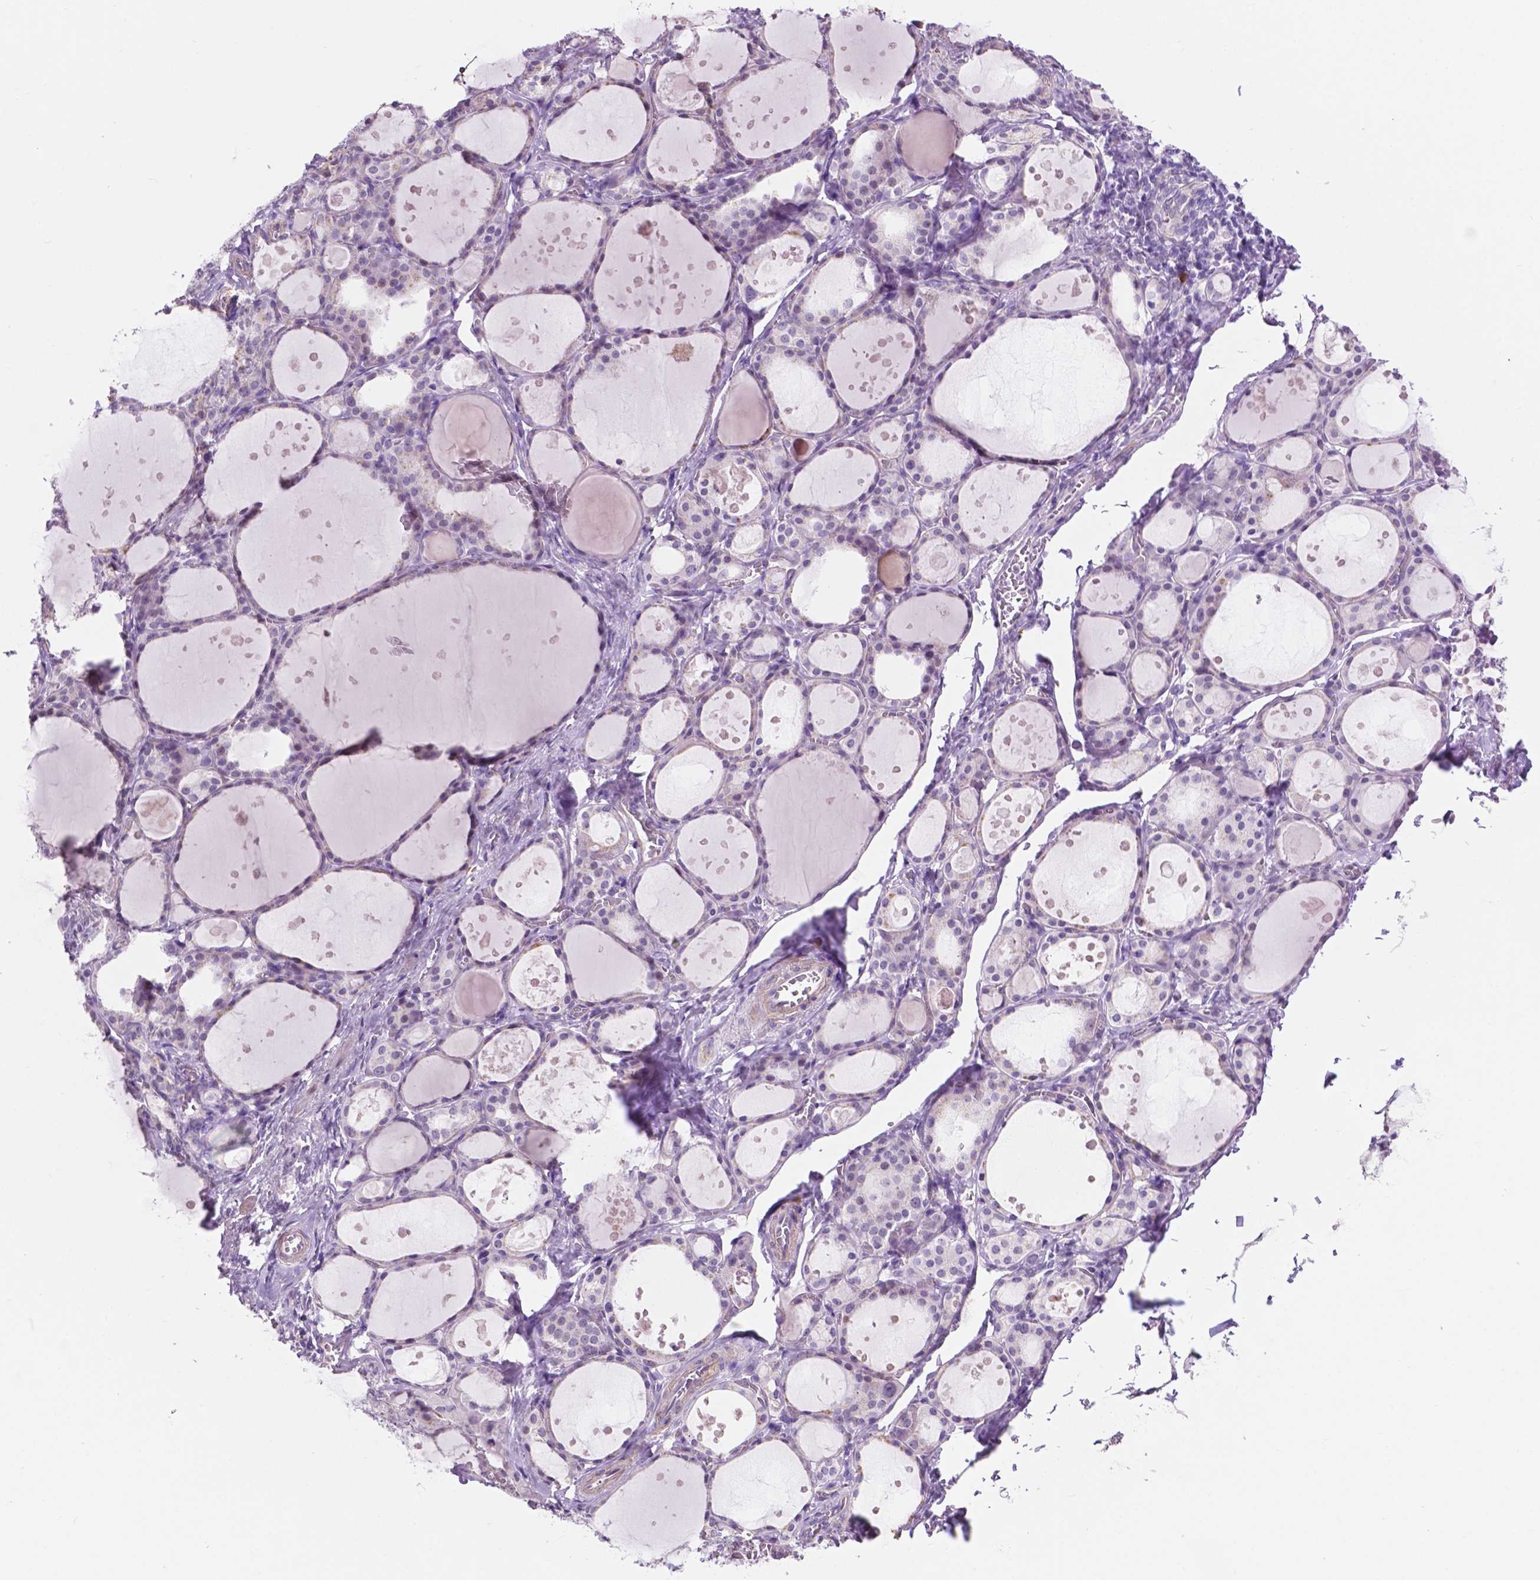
{"staining": {"intensity": "negative", "quantity": "none", "location": "none"}, "tissue": "thyroid gland", "cell_type": "Glandular cells", "image_type": "normal", "snomed": [{"axis": "morphology", "description": "Normal tissue, NOS"}, {"axis": "topography", "description": "Thyroid gland"}], "caption": "Immunohistochemistry (IHC) image of normal thyroid gland: human thyroid gland stained with DAB (3,3'-diaminobenzidine) exhibits no significant protein staining in glandular cells. (Stains: DAB immunohistochemistry (IHC) with hematoxylin counter stain, Microscopy: brightfield microscopy at high magnification).", "gene": "ACY3", "patient": {"sex": "male", "age": 68}}